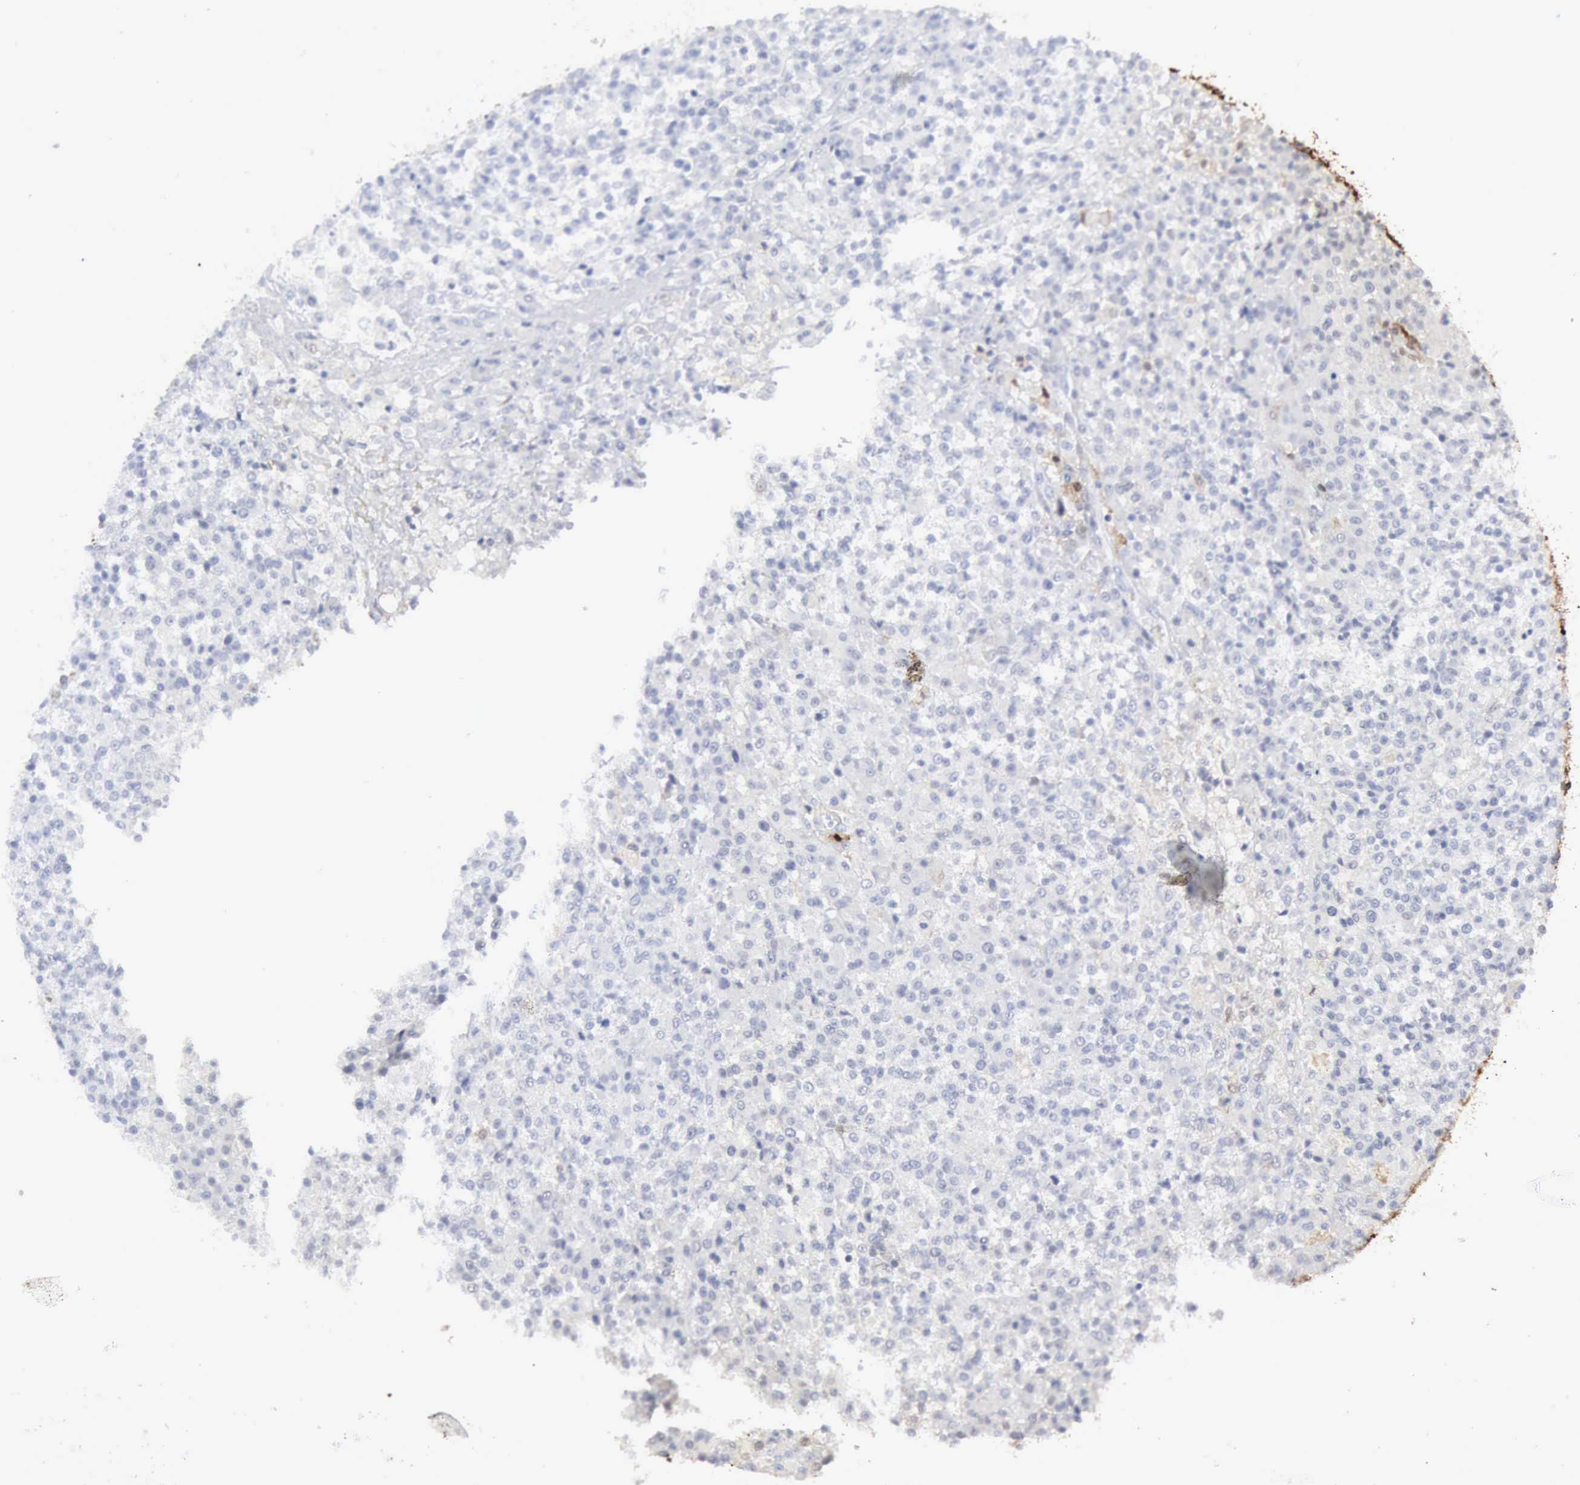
{"staining": {"intensity": "negative", "quantity": "none", "location": "none"}, "tissue": "testis cancer", "cell_type": "Tumor cells", "image_type": "cancer", "snomed": [{"axis": "morphology", "description": "Seminoma, NOS"}, {"axis": "topography", "description": "Testis"}], "caption": "There is no significant positivity in tumor cells of testis cancer. (DAB (3,3'-diaminobenzidine) immunohistochemistry with hematoxylin counter stain).", "gene": "STAT1", "patient": {"sex": "male", "age": 59}}